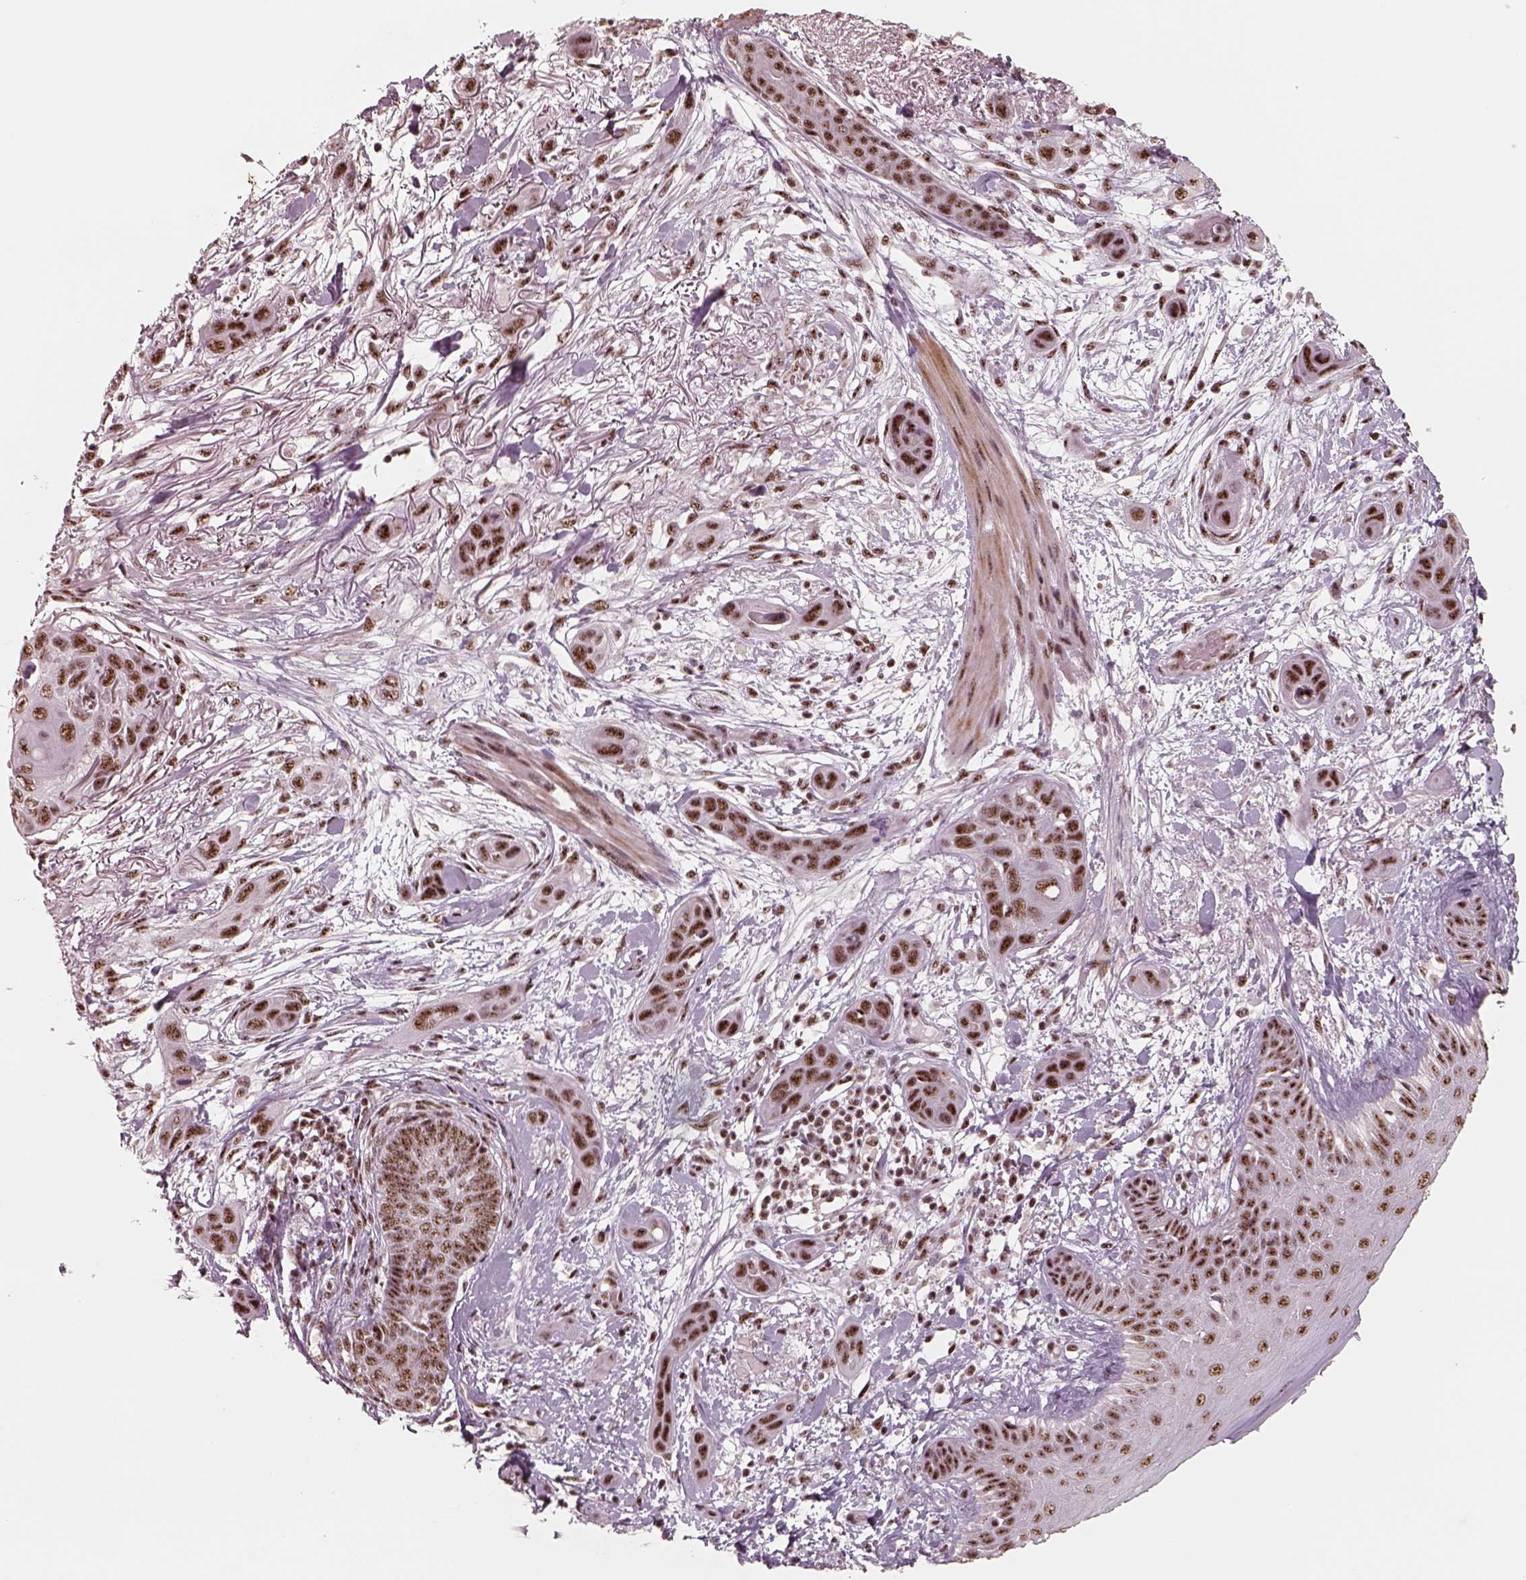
{"staining": {"intensity": "strong", "quantity": ">75%", "location": "nuclear"}, "tissue": "skin cancer", "cell_type": "Tumor cells", "image_type": "cancer", "snomed": [{"axis": "morphology", "description": "Squamous cell carcinoma, NOS"}, {"axis": "topography", "description": "Skin"}], "caption": "Skin cancer (squamous cell carcinoma) stained for a protein exhibits strong nuclear positivity in tumor cells.", "gene": "ATXN7L3", "patient": {"sex": "male", "age": 79}}